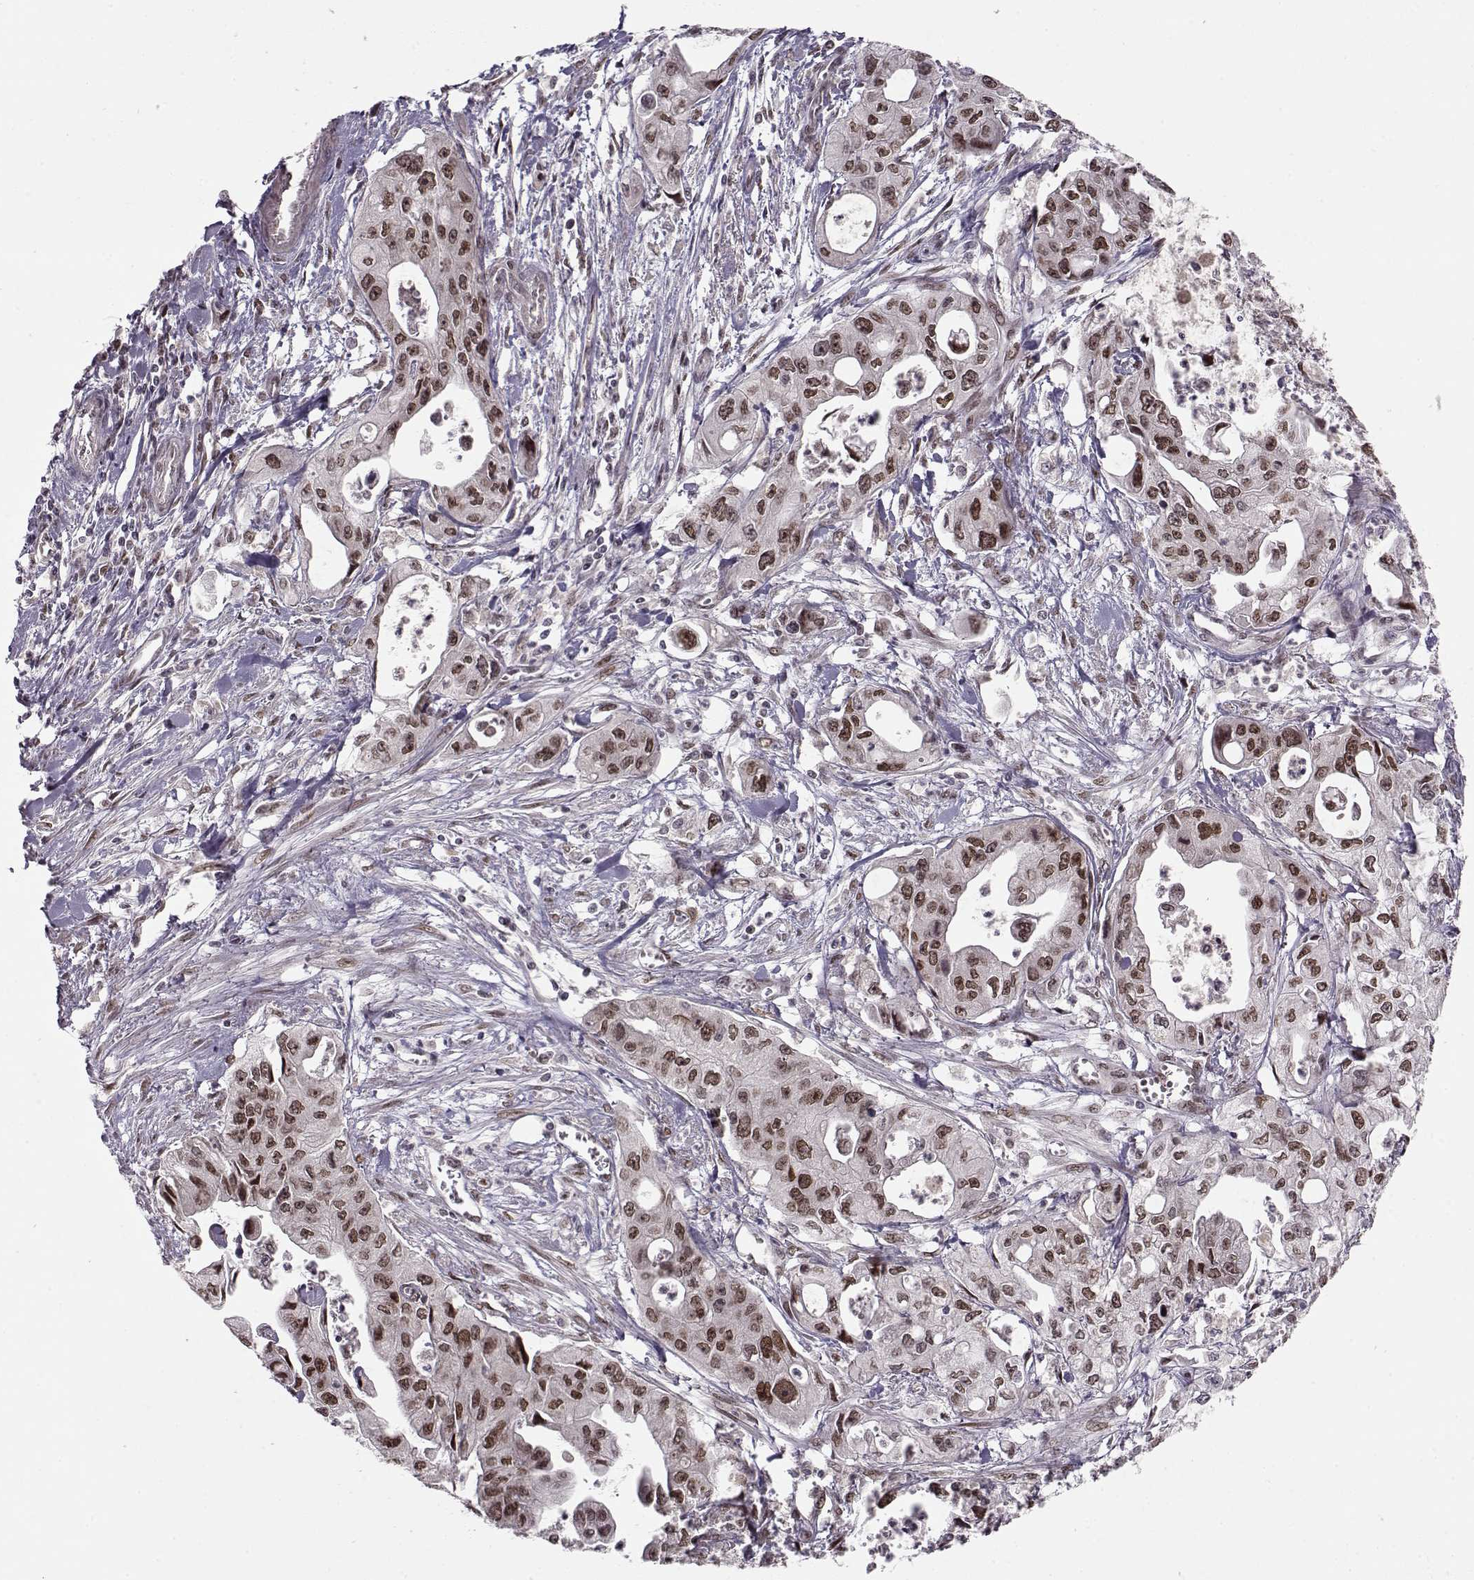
{"staining": {"intensity": "moderate", "quantity": ">75%", "location": "nuclear"}, "tissue": "pancreatic cancer", "cell_type": "Tumor cells", "image_type": "cancer", "snomed": [{"axis": "morphology", "description": "Adenocarcinoma, NOS"}, {"axis": "topography", "description": "Pancreas"}], "caption": "Adenocarcinoma (pancreatic) stained with immunohistochemistry (IHC) exhibits moderate nuclear expression in approximately >75% of tumor cells.", "gene": "RAI1", "patient": {"sex": "male", "age": 70}}